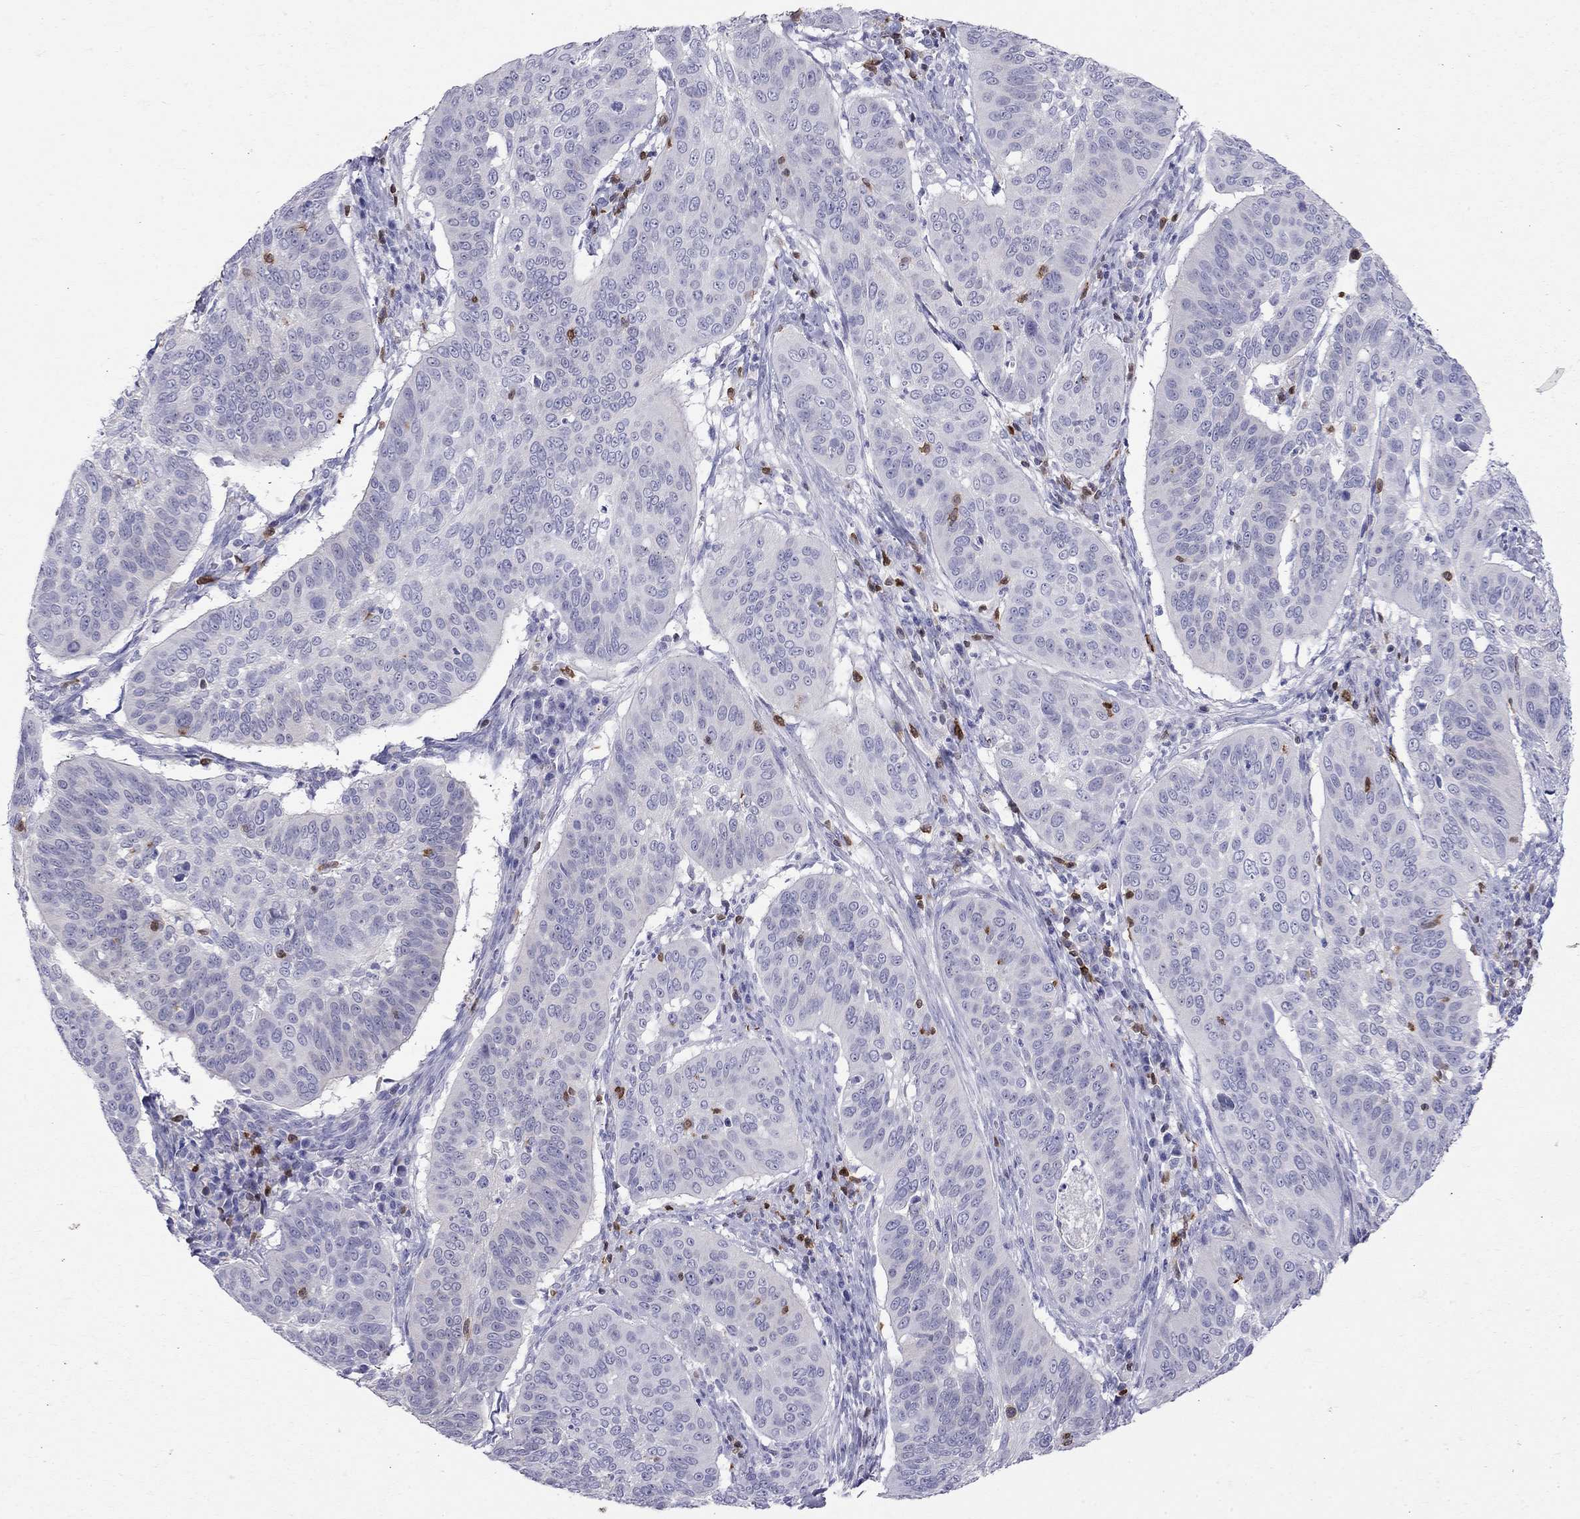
{"staining": {"intensity": "negative", "quantity": "none", "location": "none"}, "tissue": "cervical cancer", "cell_type": "Tumor cells", "image_type": "cancer", "snomed": [{"axis": "morphology", "description": "Normal tissue, NOS"}, {"axis": "morphology", "description": "Squamous cell carcinoma, NOS"}, {"axis": "topography", "description": "Cervix"}], "caption": "Immunohistochemistry of squamous cell carcinoma (cervical) exhibits no expression in tumor cells.", "gene": "SH2D2A", "patient": {"sex": "female", "age": 39}}